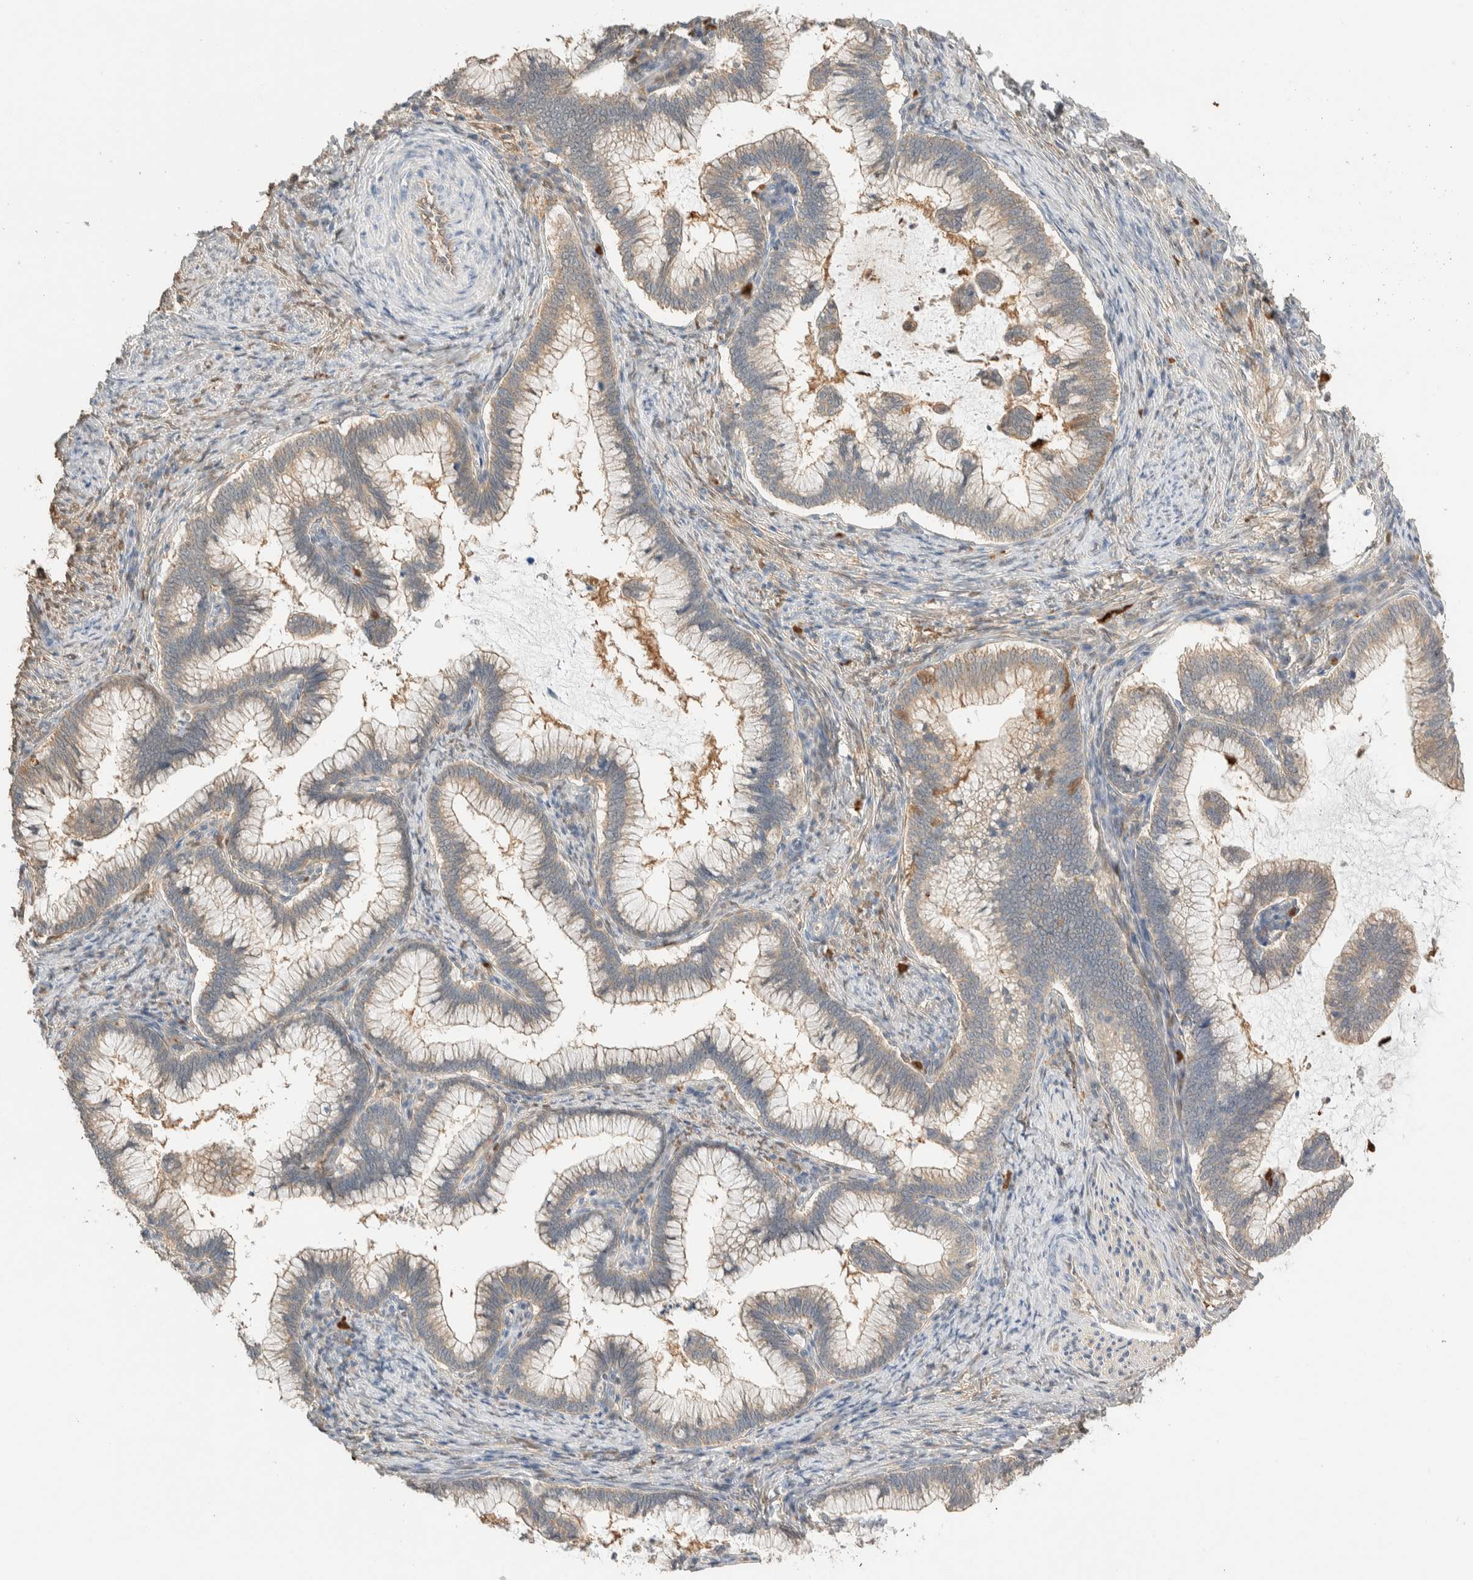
{"staining": {"intensity": "weak", "quantity": "25%-75%", "location": "cytoplasmic/membranous"}, "tissue": "cervical cancer", "cell_type": "Tumor cells", "image_type": "cancer", "snomed": [{"axis": "morphology", "description": "Adenocarcinoma, NOS"}, {"axis": "topography", "description": "Cervix"}], "caption": "Human cervical cancer (adenocarcinoma) stained for a protein (brown) exhibits weak cytoplasmic/membranous positive expression in about 25%-75% of tumor cells.", "gene": "SETD4", "patient": {"sex": "female", "age": 36}}